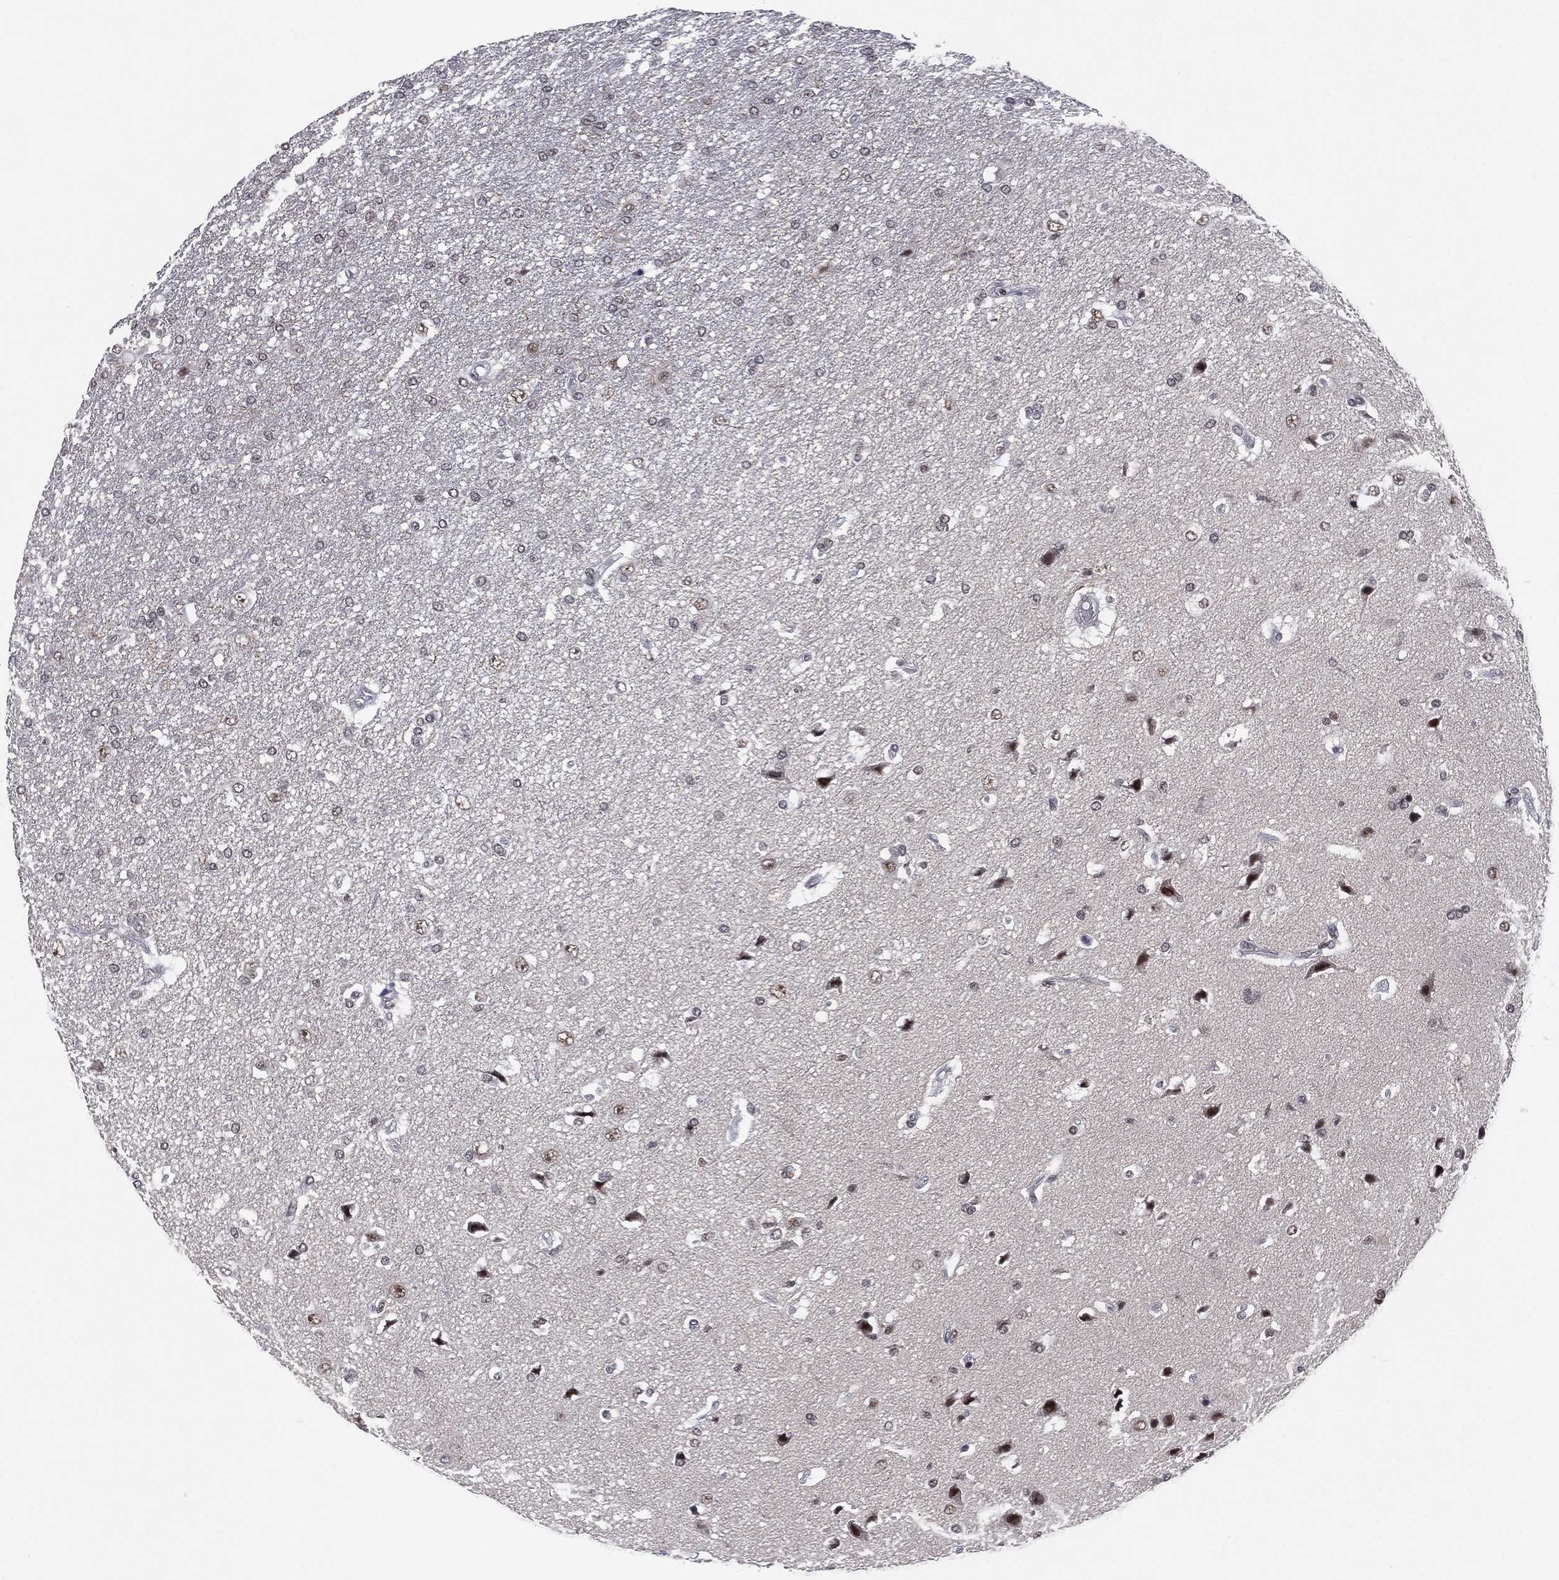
{"staining": {"intensity": "negative", "quantity": "none", "location": "none"}, "tissue": "glioma", "cell_type": "Tumor cells", "image_type": "cancer", "snomed": [{"axis": "morphology", "description": "Glioma, malignant, High grade"}, {"axis": "topography", "description": "Brain"}], "caption": "Immunohistochemistry of human glioma exhibits no expression in tumor cells.", "gene": "DGCR8", "patient": {"sex": "female", "age": 63}}